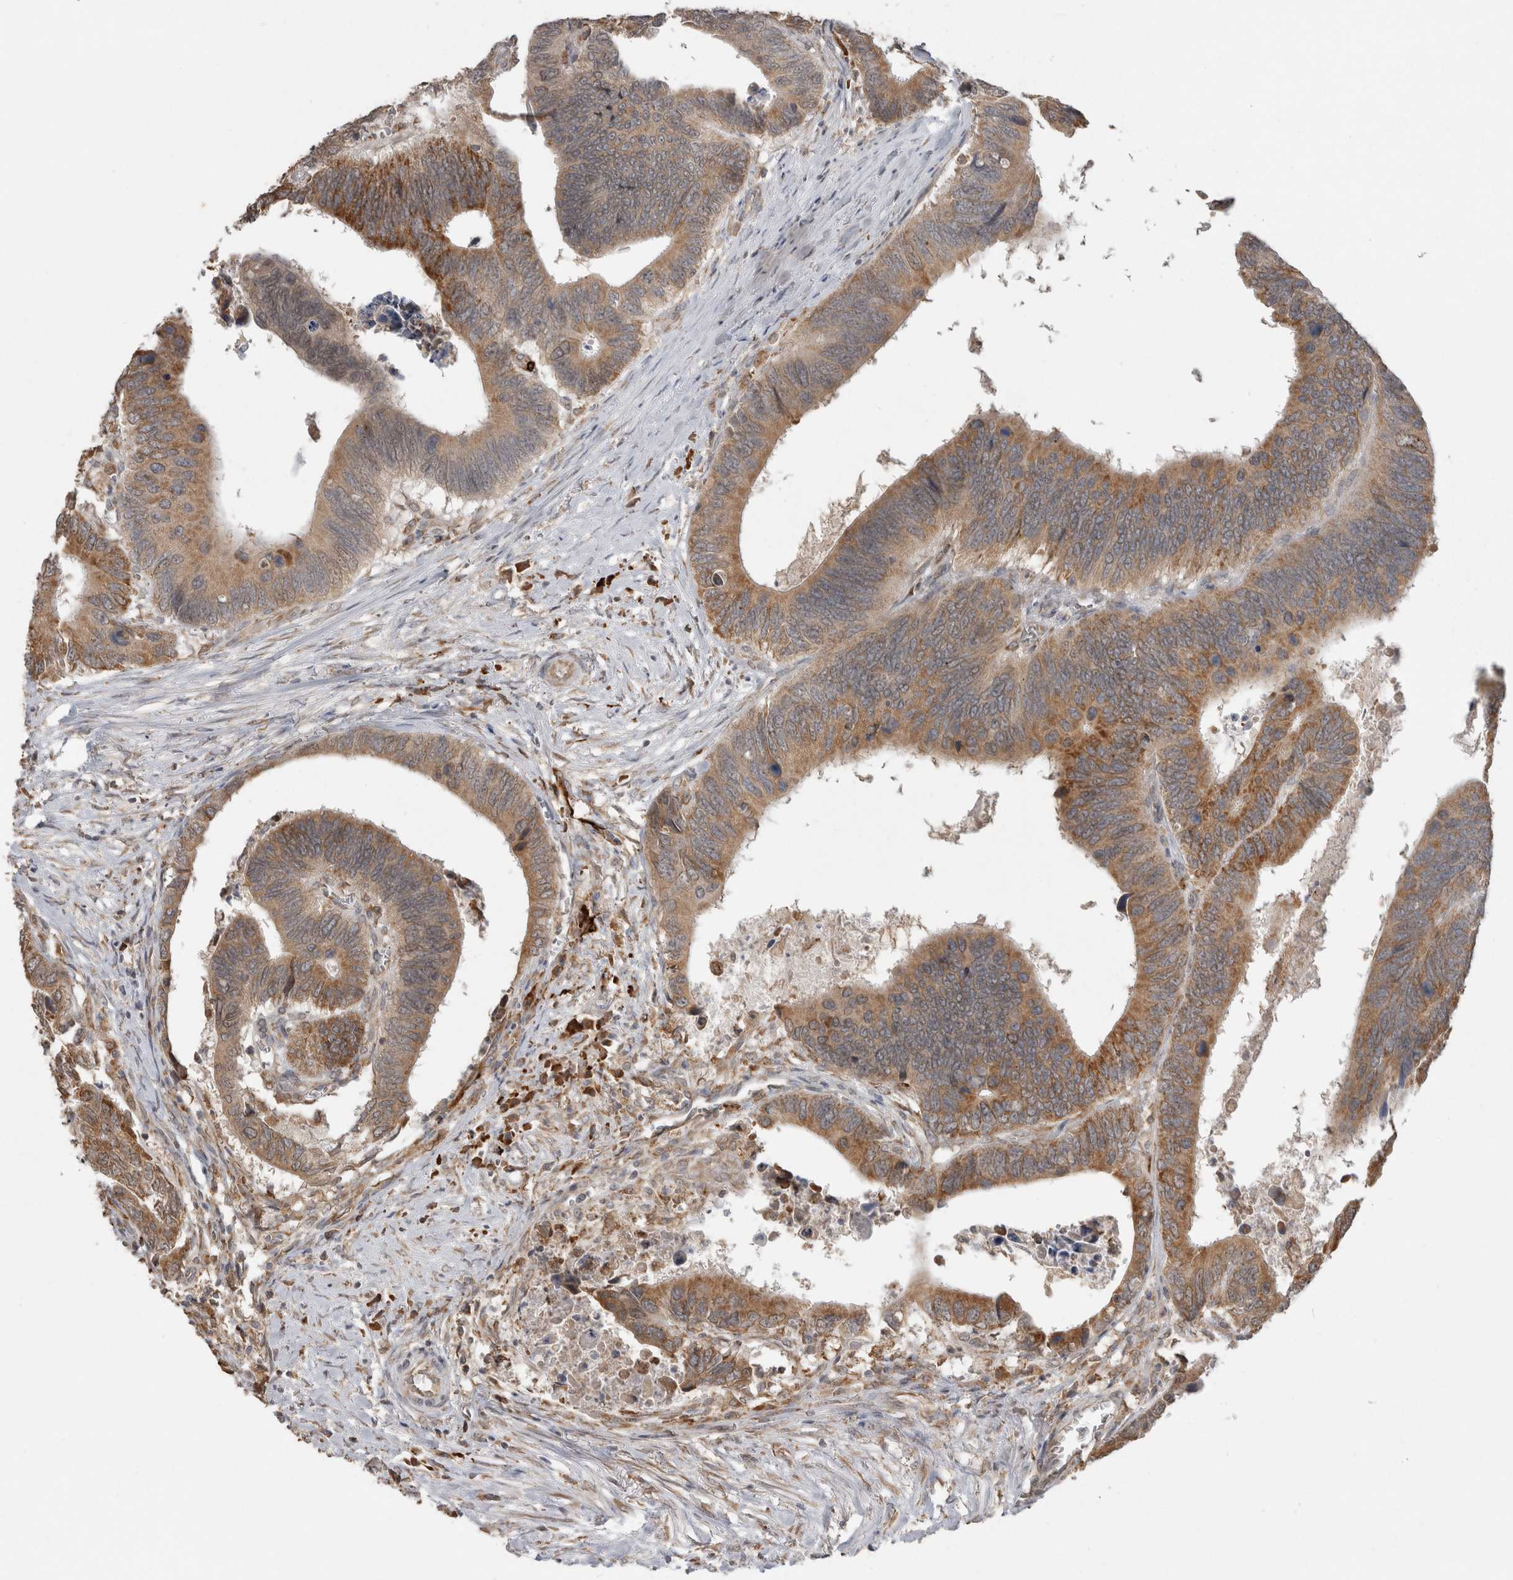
{"staining": {"intensity": "moderate", "quantity": ">75%", "location": "cytoplasmic/membranous"}, "tissue": "colorectal cancer", "cell_type": "Tumor cells", "image_type": "cancer", "snomed": [{"axis": "morphology", "description": "Adenocarcinoma, NOS"}, {"axis": "topography", "description": "Colon"}], "caption": "Immunohistochemical staining of human colorectal cancer (adenocarcinoma) reveals medium levels of moderate cytoplasmic/membranous protein expression in about >75% of tumor cells.", "gene": "ADGRL3", "patient": {"sex": "male", "age": 72}}